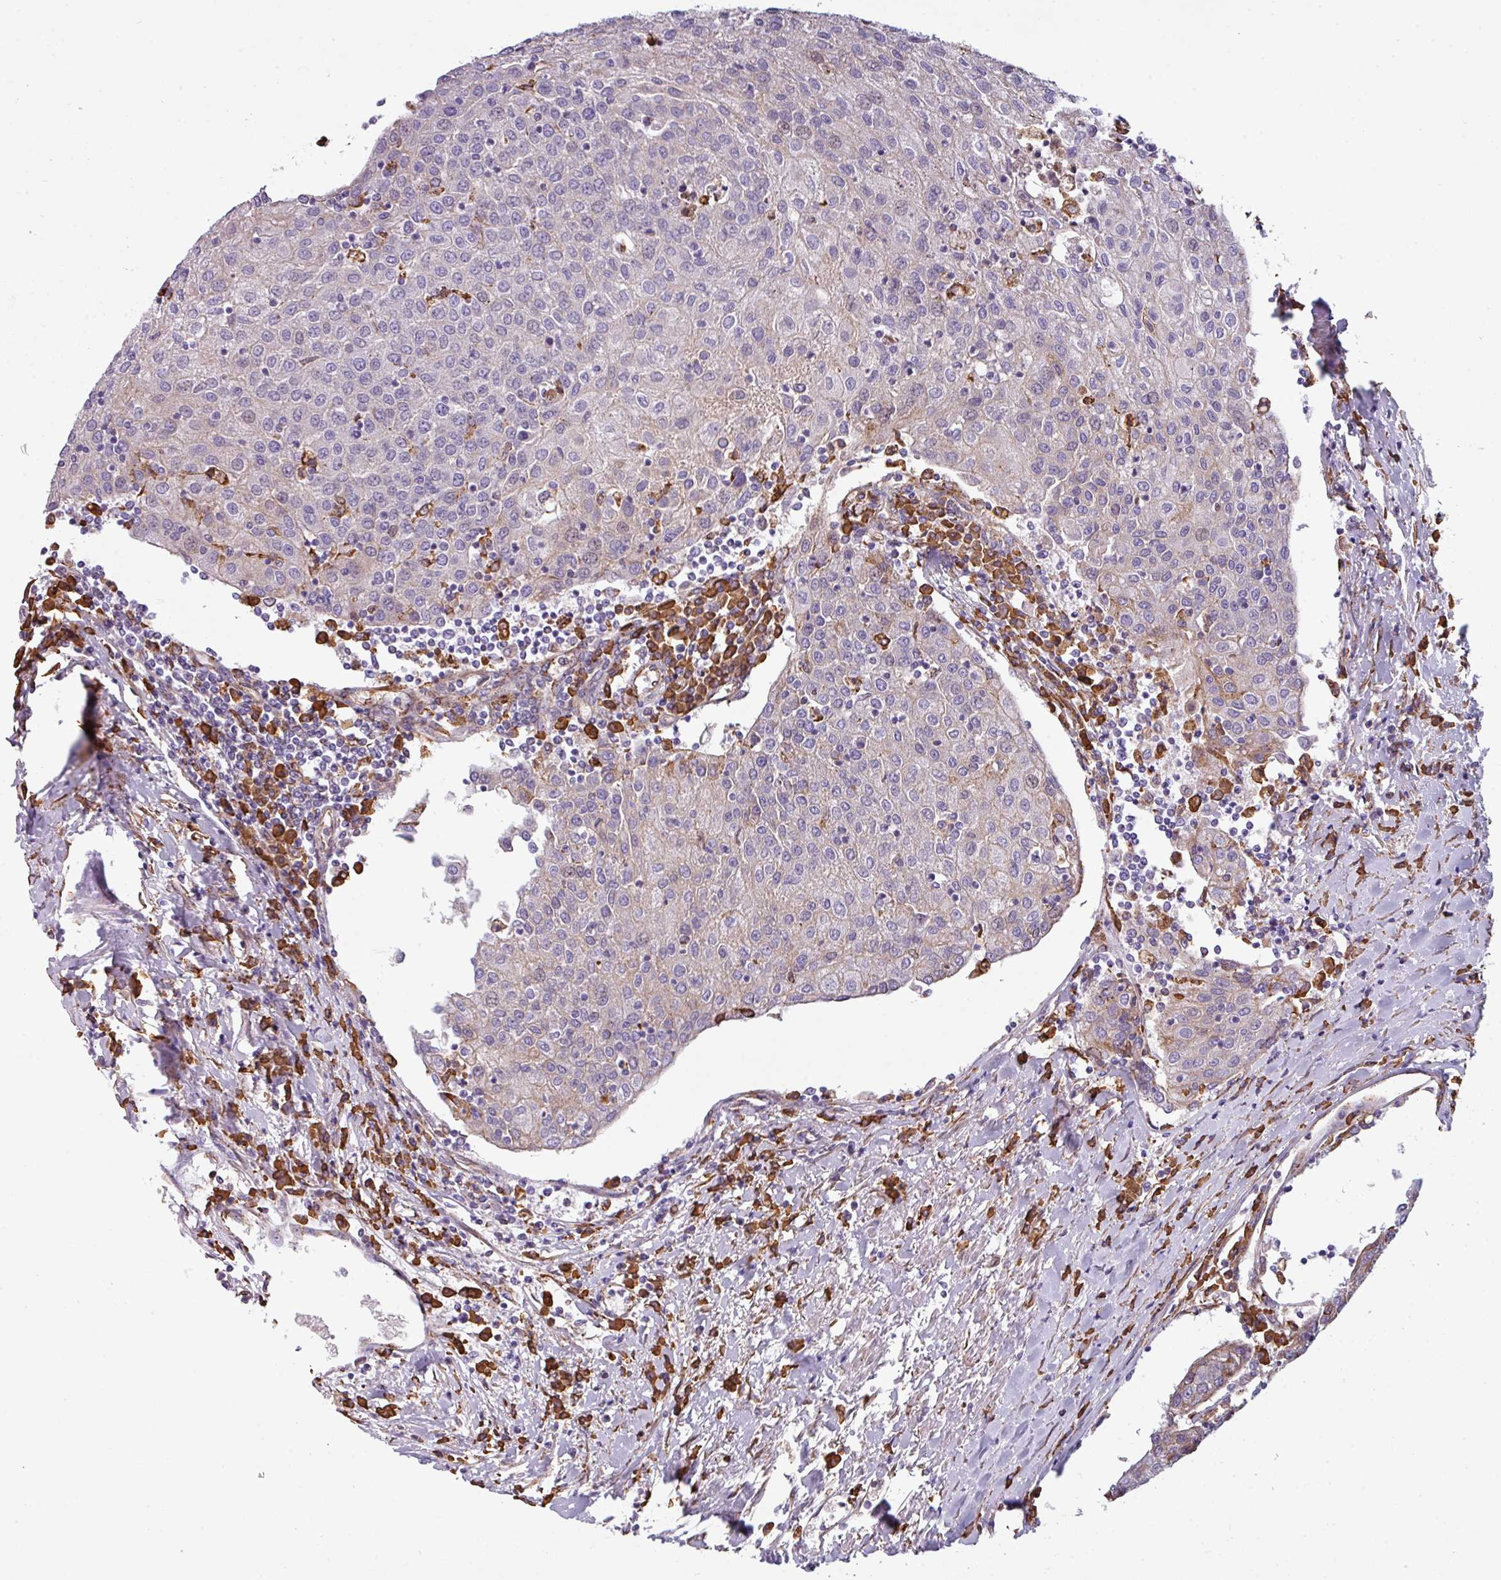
{"staining": {"intensity": "negative", "quantity": "none", "location": "none"}, "tissue": "urothelial cancer", "cell_type": "Tumor cells", "image_type": "cancer", "snomed": [{"axis": "morphology", "description": "Urothelial carcinoma, High grade"}, {"axis": "topography", "description": "Urinary bladder"}], "caption": "Immunohistochemistry image of high-grade urothelial carcinoma stained for a protein (brown), which exhibits no positivity in tumor cells.", "gene": "BUD23", "patient": {"sex": "female", "age": 85}}